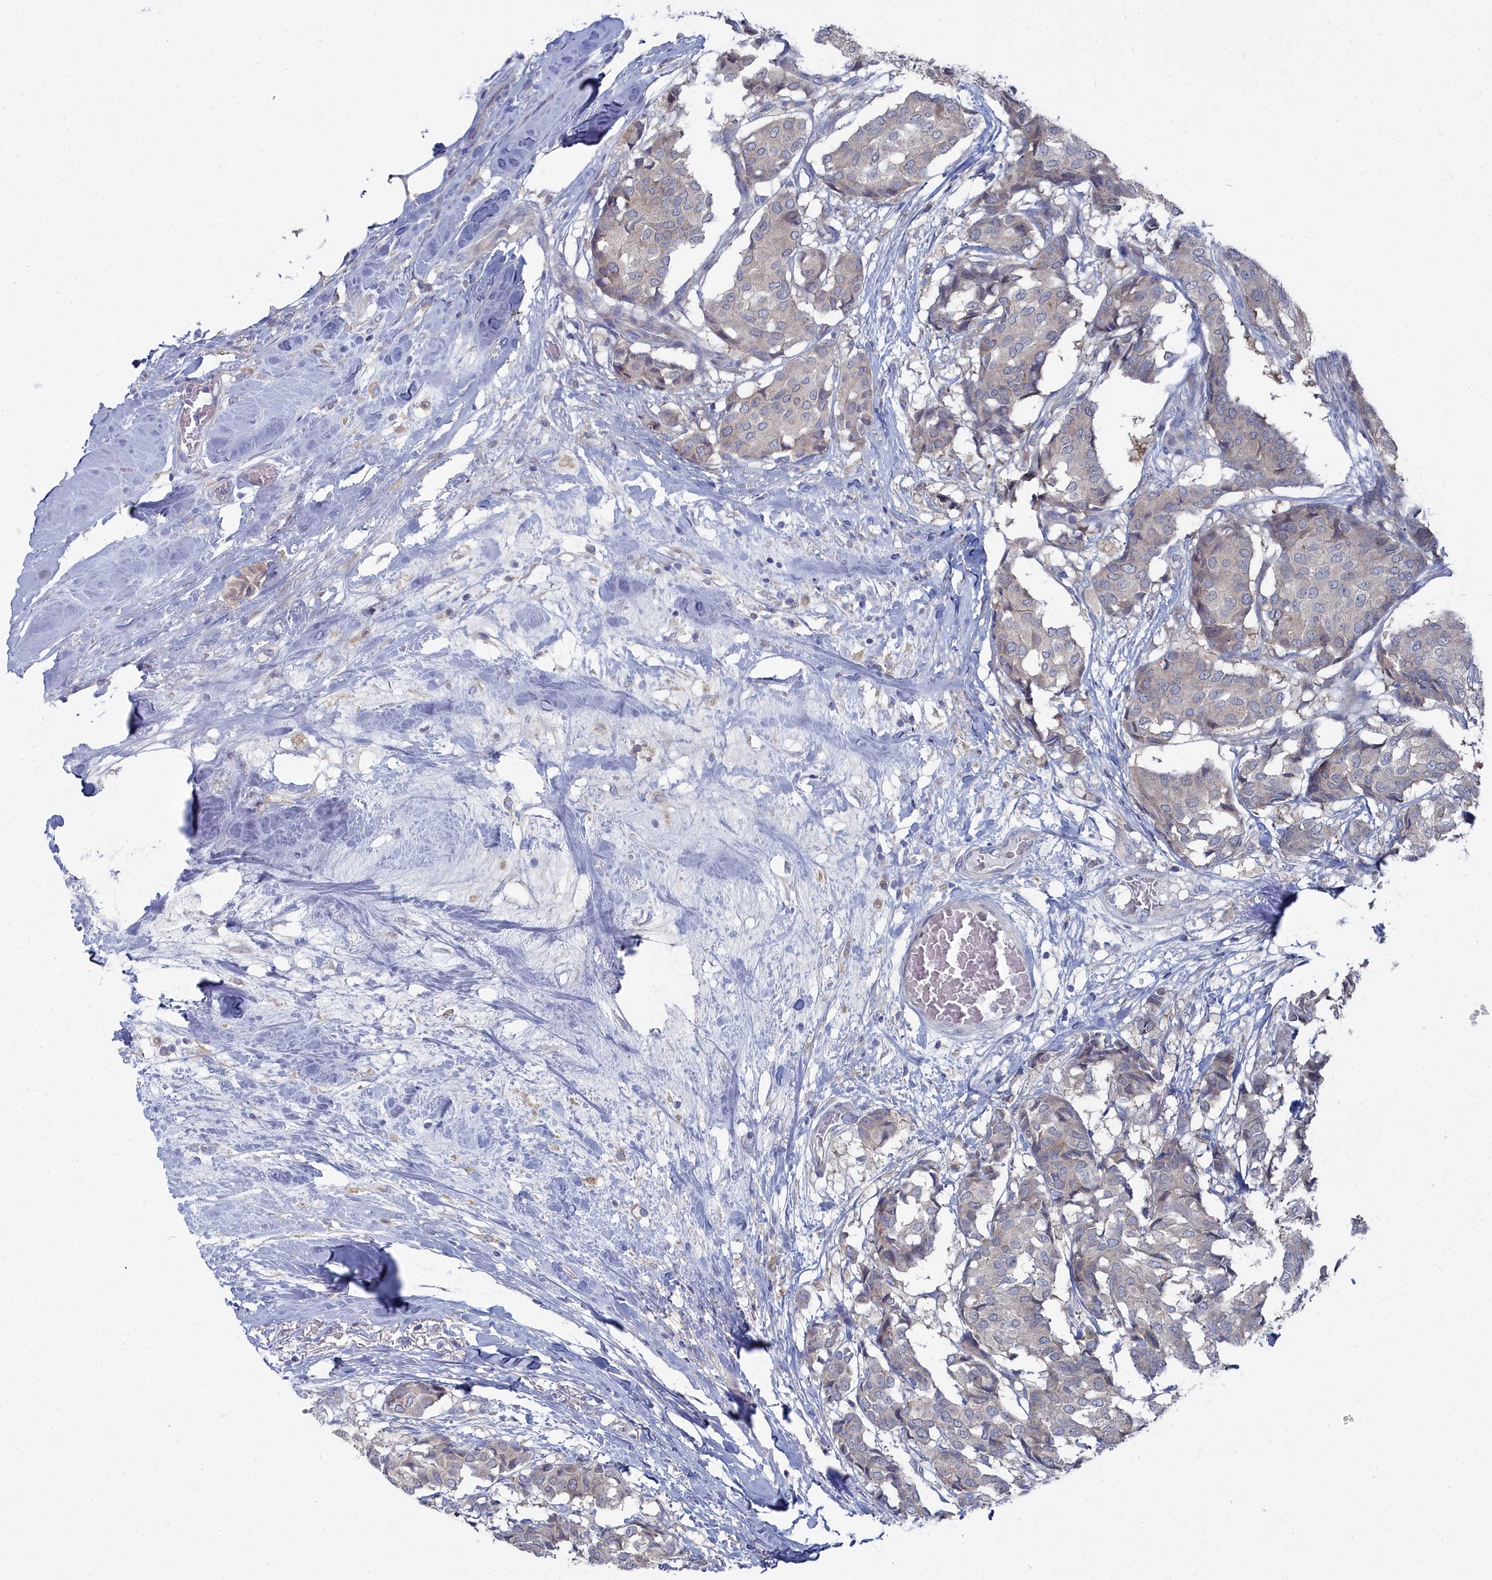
{"staining": {"intensity": "negative", "quantity": "none", "location": "none"}, "tissue": "breast cancer", "cell_type": "Tumor cells", "image_type": "cancer", "snomed": [{"axis": "morphology", "description": "Duct carcinoma"}, {"axis": "topography", "description": "Breast"}], "caption": "The micrograph reveals no staining of tumor cells in breast intraductal carcinoma.", "gene": "CCDC149", "patient": {"sex": "female", "age": 75}}